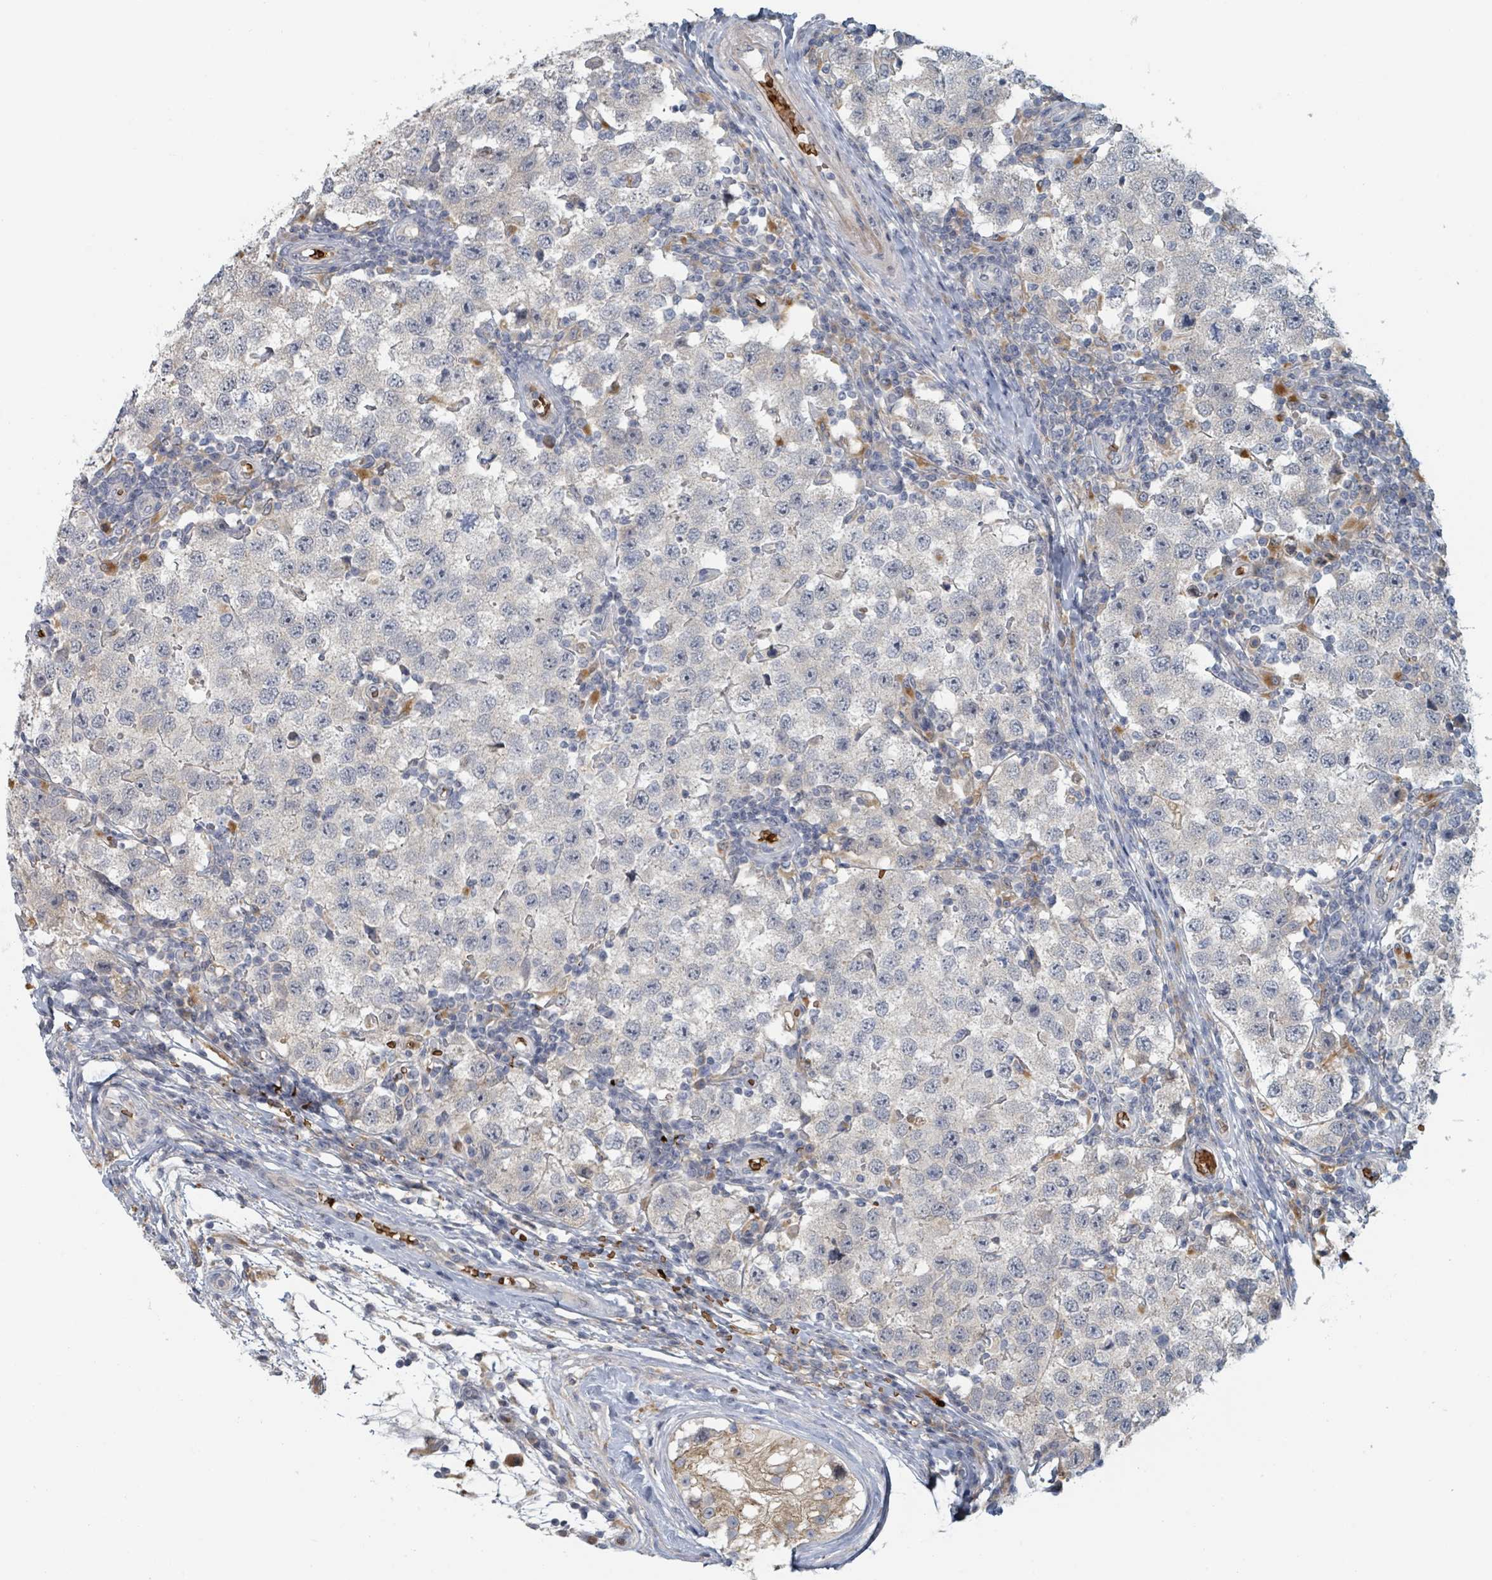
{"staining": {"intensity": "negative", "quantity": "none", "location": "none"}, "tissue": "testis cancer", "cell_type": "Tumor cells", "image_type": "cancer", "snomed": [{"axis": "morphology", "description": "Seminoma, NOS"}, {"axis": "topography", "description": "Testis"}], "caption": "Human testis cancer (seminoma) stained for a protein using immunohistochemistry (IHC) reveals no positivity in tumor cells.", "gene": "TRPC4AP", "patient": {"sex": "male", "age": 34}}